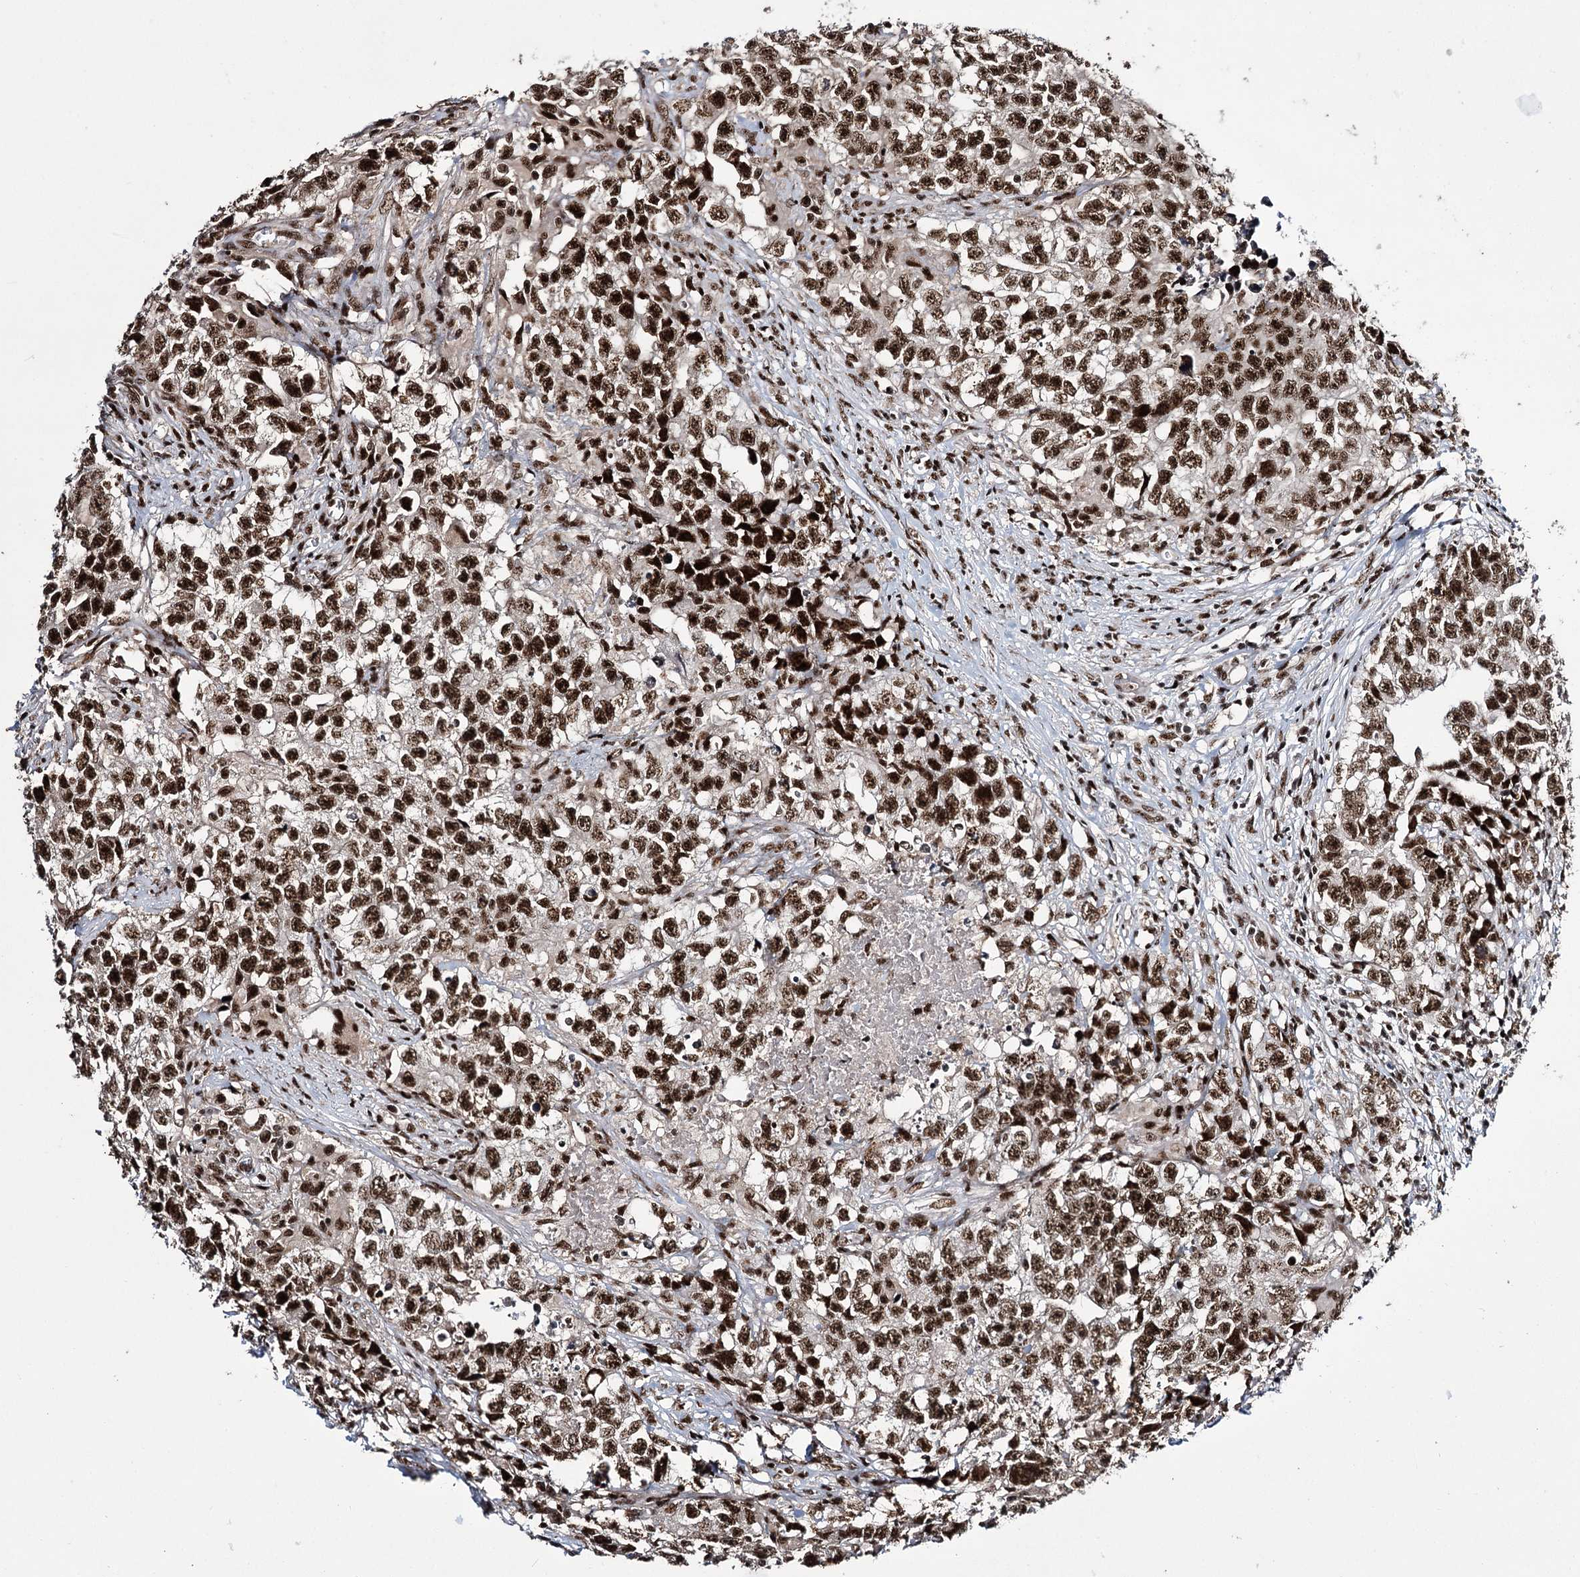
{"staining": {"intensity": "strong", "quantity": ">75%", "location": "nuclear"}, "tissue": "testis cancer", "cell_type": "Tumor cells", "image_type": "cancer", "snomed": [{"axis": "morphology", "description": "Seminoma, NOS"}, {"axis": "morphology", "description": "Carcinoma, Embryonal, NOS"}, {"axis": "topography", "description": "Testis"}], "caption": "Immunohistochemistry (IHC) (DAB (3,3'-diaminobenzidine)) staining of human testis cancer (embryonal carcinoma) exhibits strong nuclear protein expression in about >75% of tumor cells.", "gene": "PRPF40A", "patient": {"sex": "male", "age": 43}}